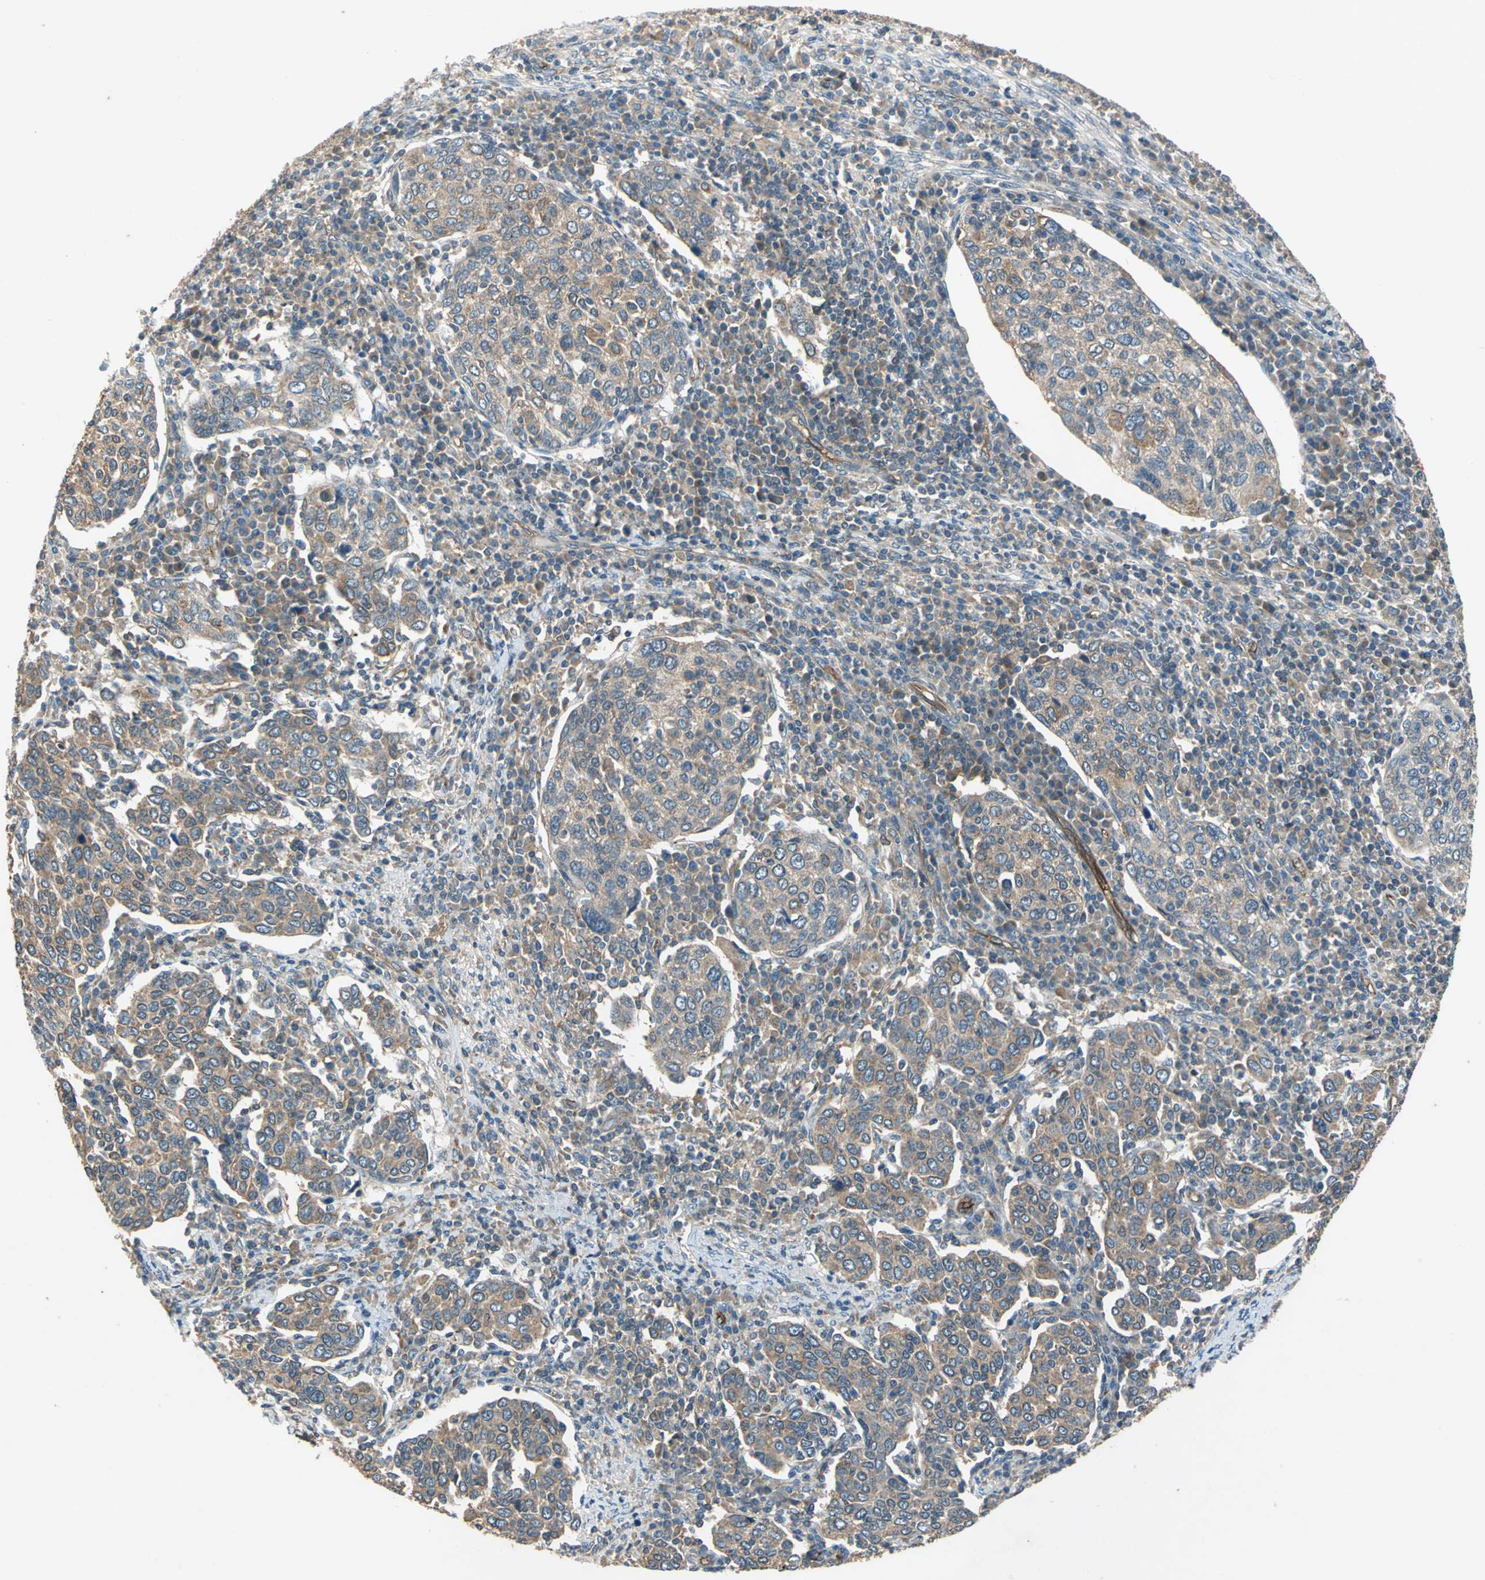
{"staining": {"intensity": "moderate", "quantity": "25%-75%", "location": "cytoplasmic/membranous"}, "tissue": "cervical cancer", "cell_type": "Tumor cells", "image_type": "cancer", "snomed": [{"axis": "morphology", "description": "Squamous cell carcinoma, NOS"}, {"axis": "topography", "description": "Cervix"}], "caption": "This micrograph shows IHC staining of human cervical cancer (squamous cell carcinoma), with medium moderate cytoplasmic/membranous positivity in about 25%-75% of tumor cells.", "gene": "EMCN", "patient": {"sex": "female", "age": 40}}